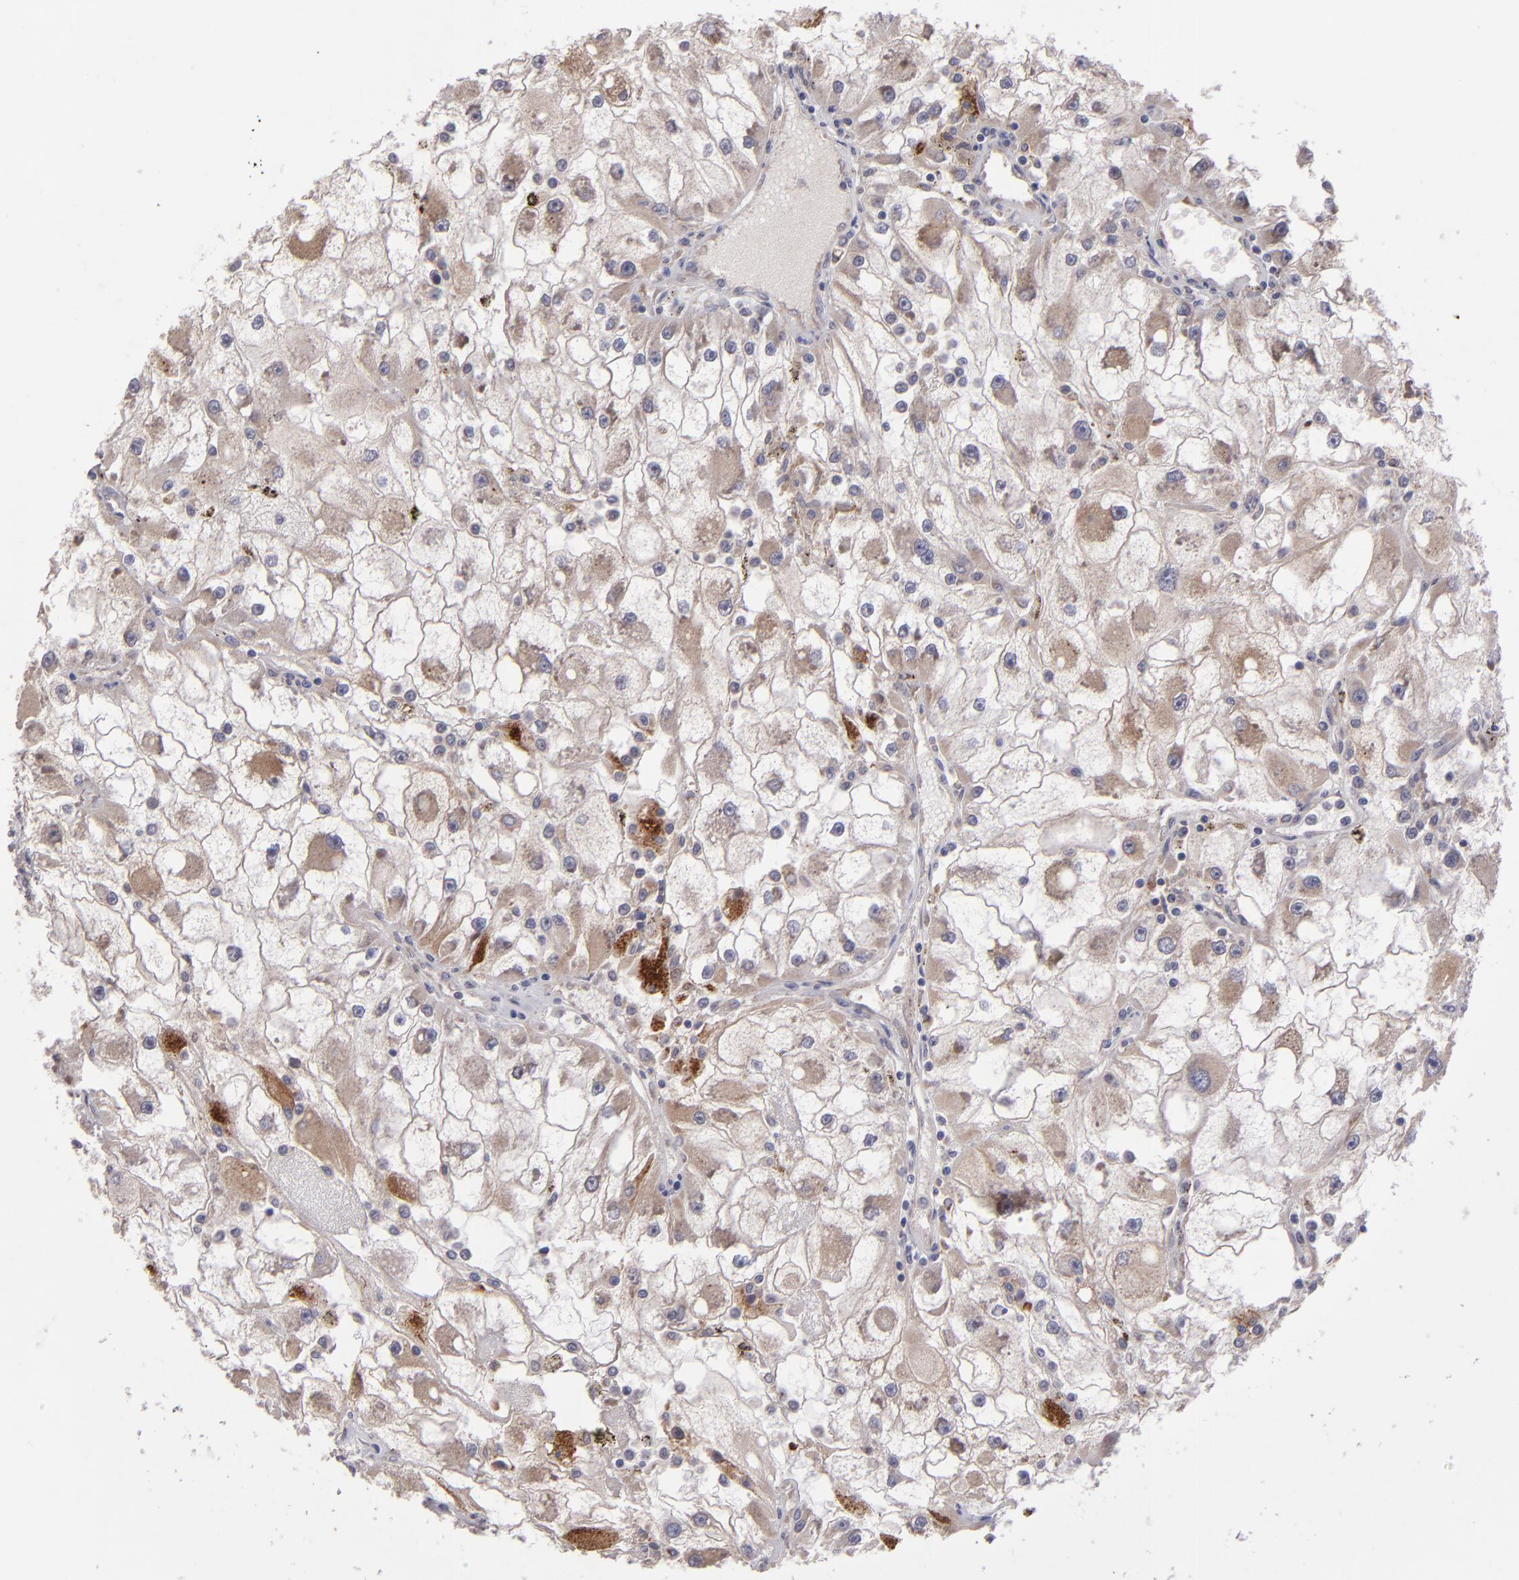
{"staining": {"intensity": "weak", "quantity": "25%-75%", "location": "cytoplasmic/membranous"}, "tissue": "renal cancer", "cell_type": "Tumor cells", "image_type": "cancer", "snomed": [{"axis": "morphology", "description": "Adenocarcinoma, NOS"}, {"axis": "topography", "description": "Kidney"}], "caption": "Tumor cells demonstrate low levels of weak cytoplasmic/membranous expression in approximately 25%-75% of cells in adenocarcinoma (renal). (DAB (3,3'-diaminobenzidine) IHC, brown staining for protein, blue staining for nuclei).", "gene": "IL12A", "patient": {"sex": "female", "age": 73}}